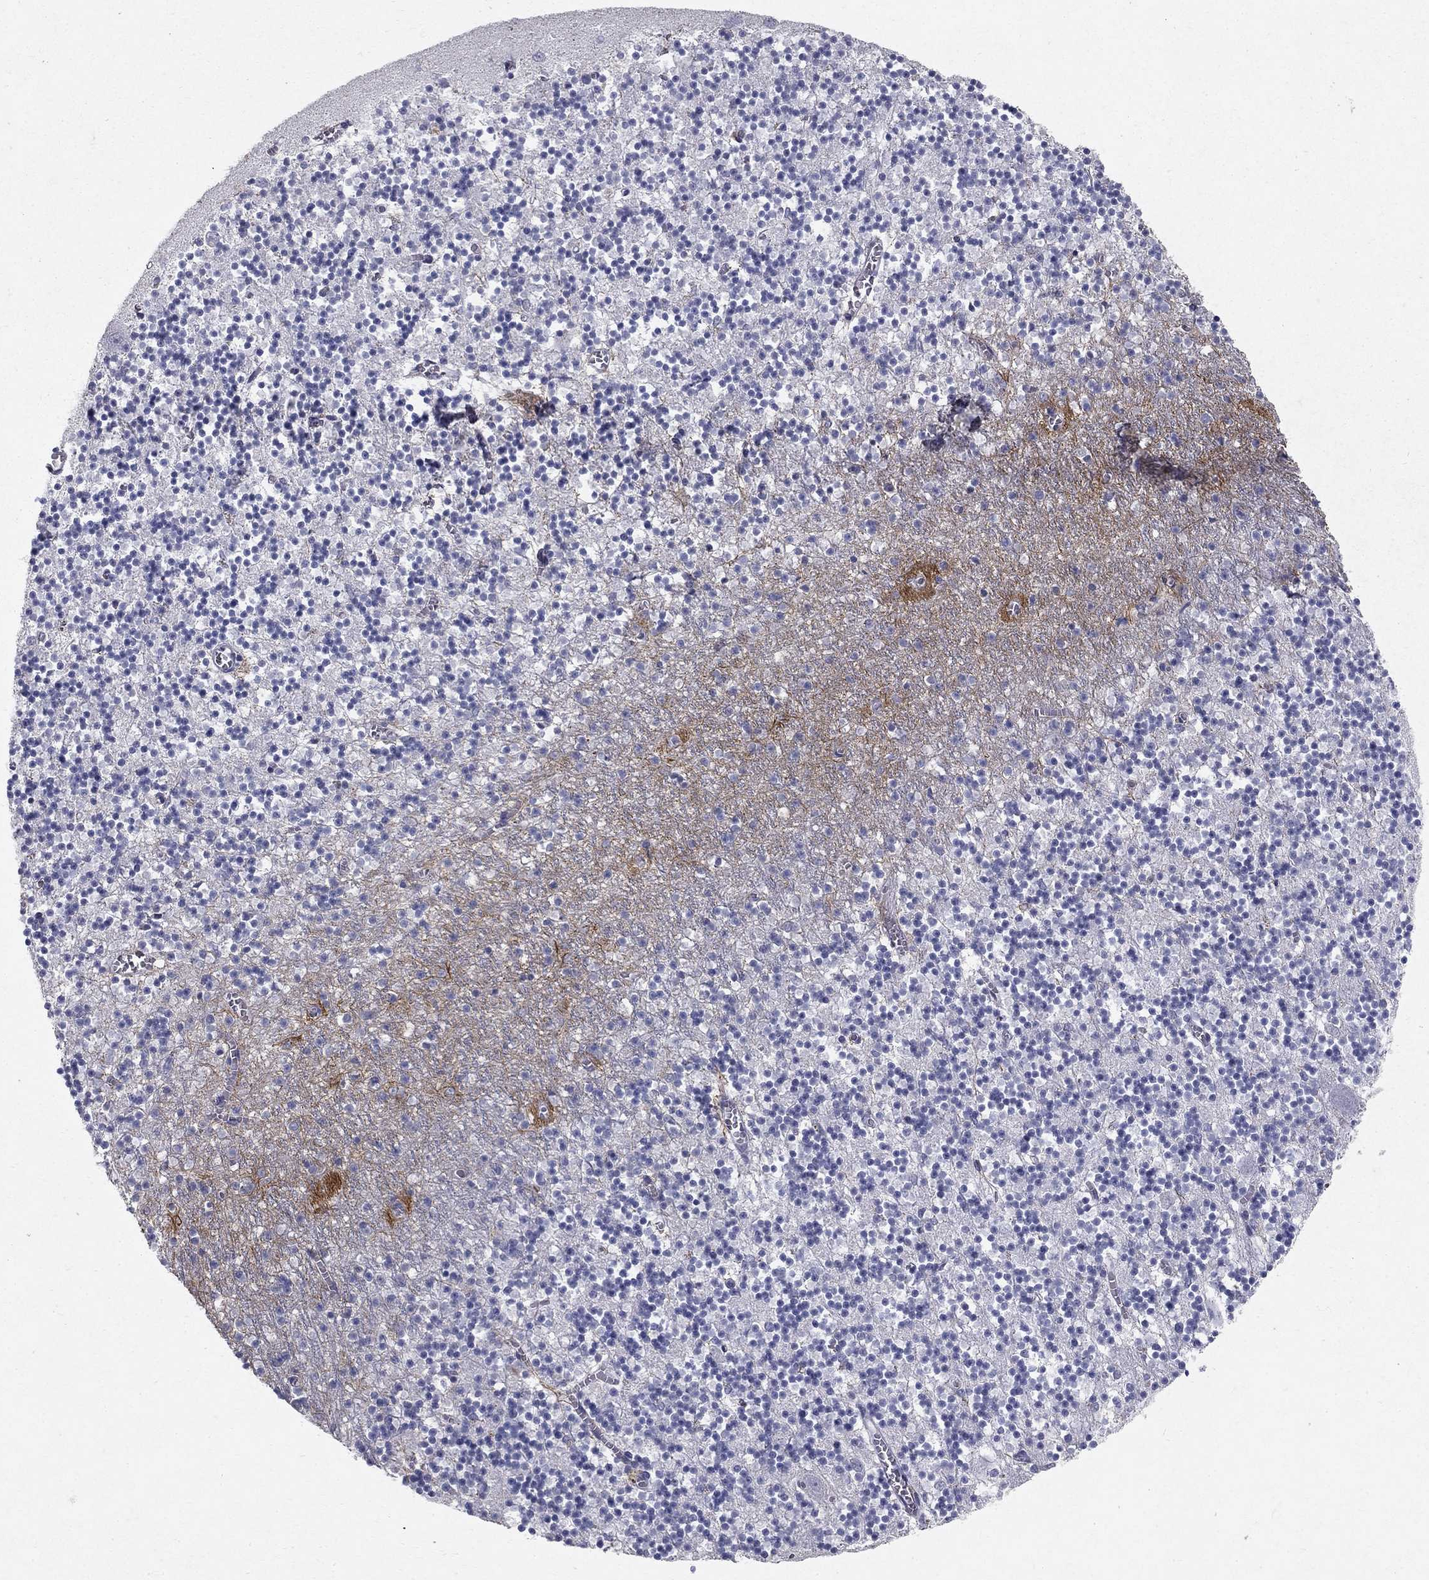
{"staining": {"intensity": "negative", "quantity": "none", "location": "none"}, "tissue": "cerebellum", "cell_type": "Cells in granular layer", "image_type": "normal", "snomed": [{"axis": "morphology", "description": "Normal tissue, NOS"}, {"axis": "topography", "description": "Cerebellum"}], "caption": "This is an immunohistochemistry (IHC) histopathology image of normal cerebellum. There is no expression in cells in granular layer.", "gene": "CLIC6", "patient": {"sex": "female", "age": 64}}